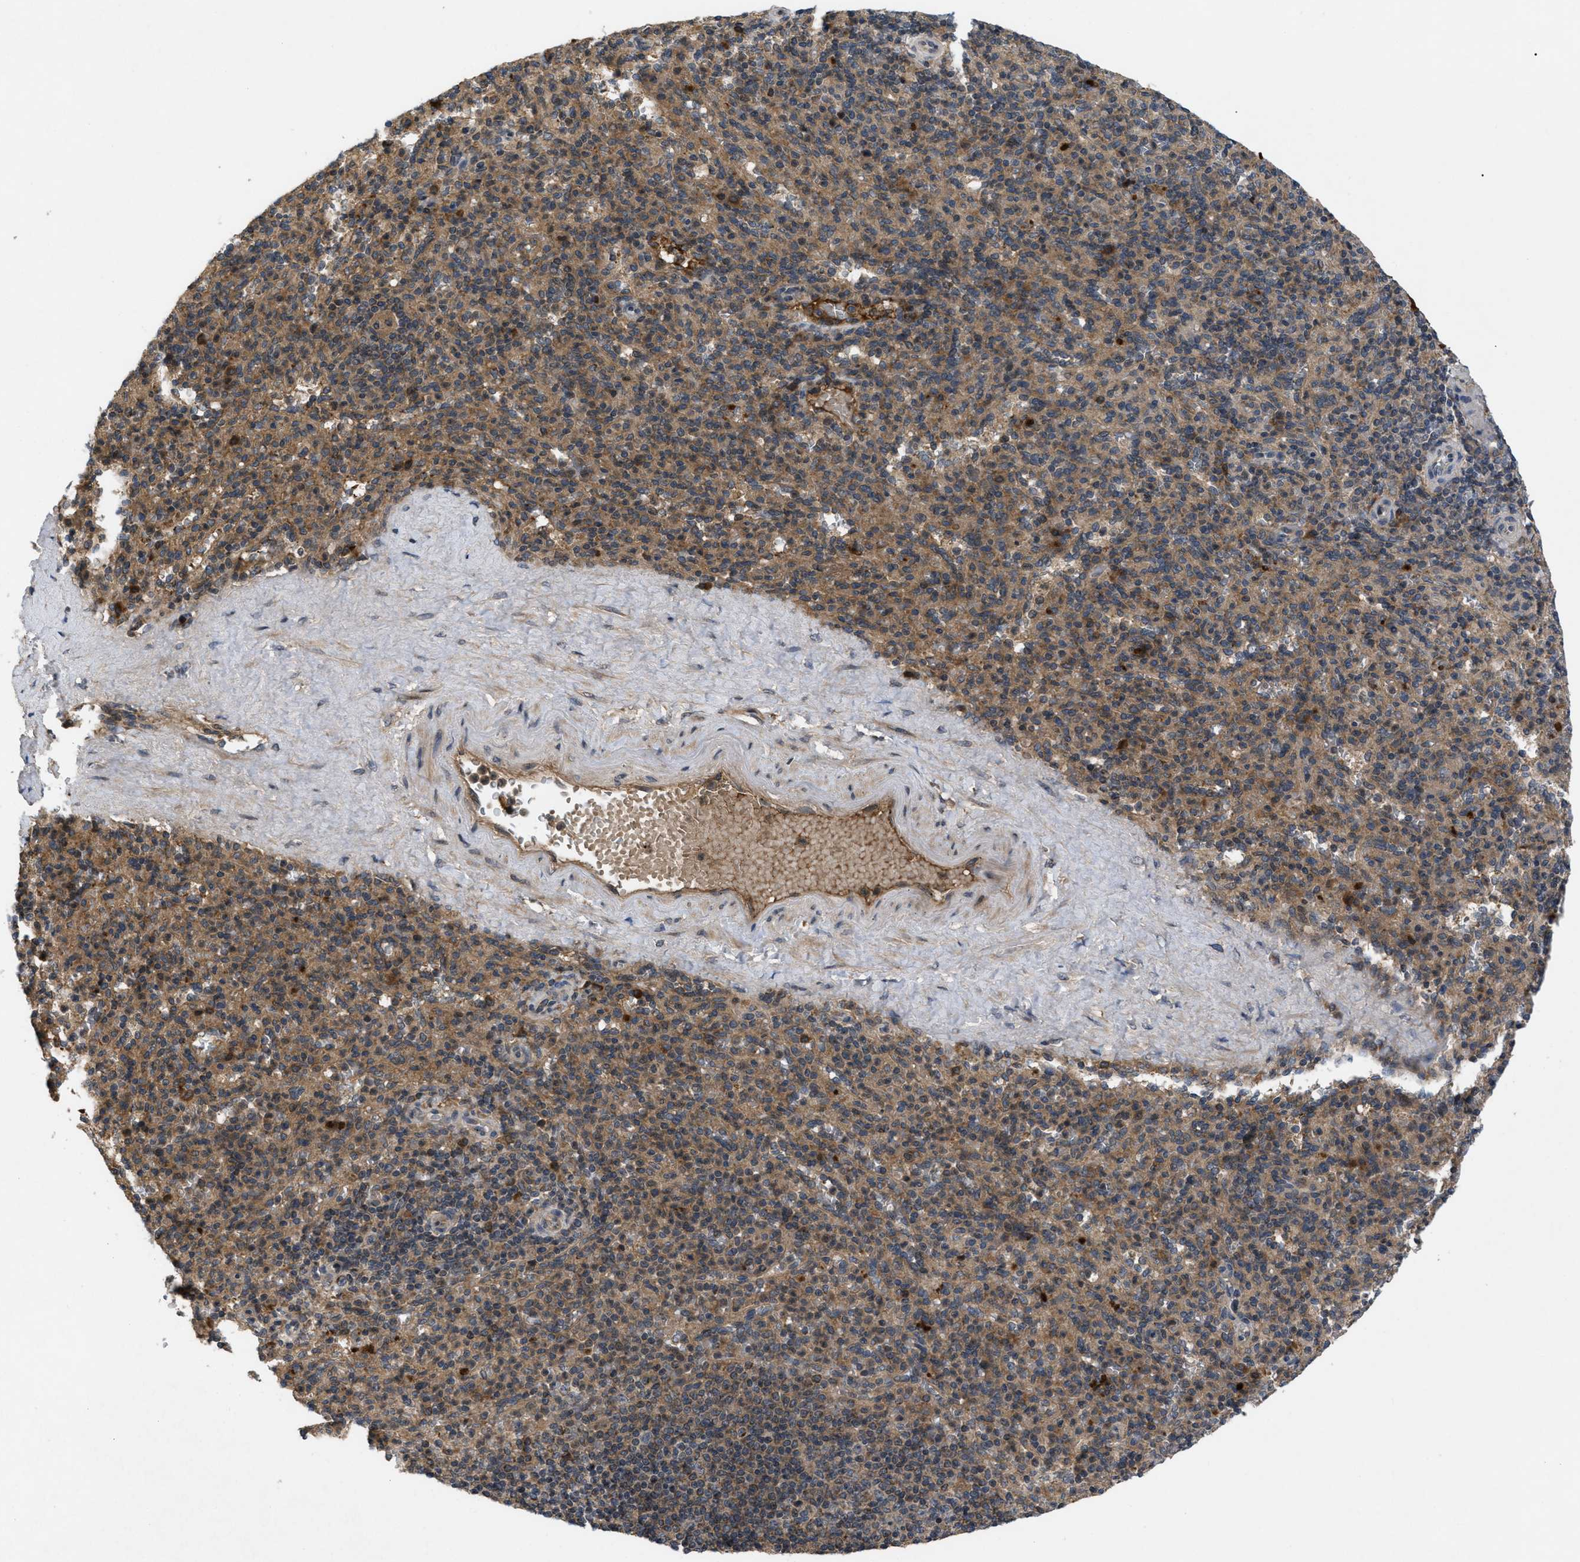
{"staining": {"intensity": "moderate", "quantity": ">75%", "location": "cytoplasmic/membranous"}, "tissue": "spleen", "cell_type": "Cells in red pulp", "image_type": "normal", "snomed": [{"axis": "morphology", "description": "Normal tissue, NOS"}, {"axis": "topography", "description": "Spleen"}], "caption": "Spleen stained with DAB (3,3'-diaminobenzidine) IHC displays medium levels of moderate cytoplasmic/membranous expression in about >75% of cells in red pulp.", "gene": "RAB2A", "patient": {"sex": "male", "age": 36}}